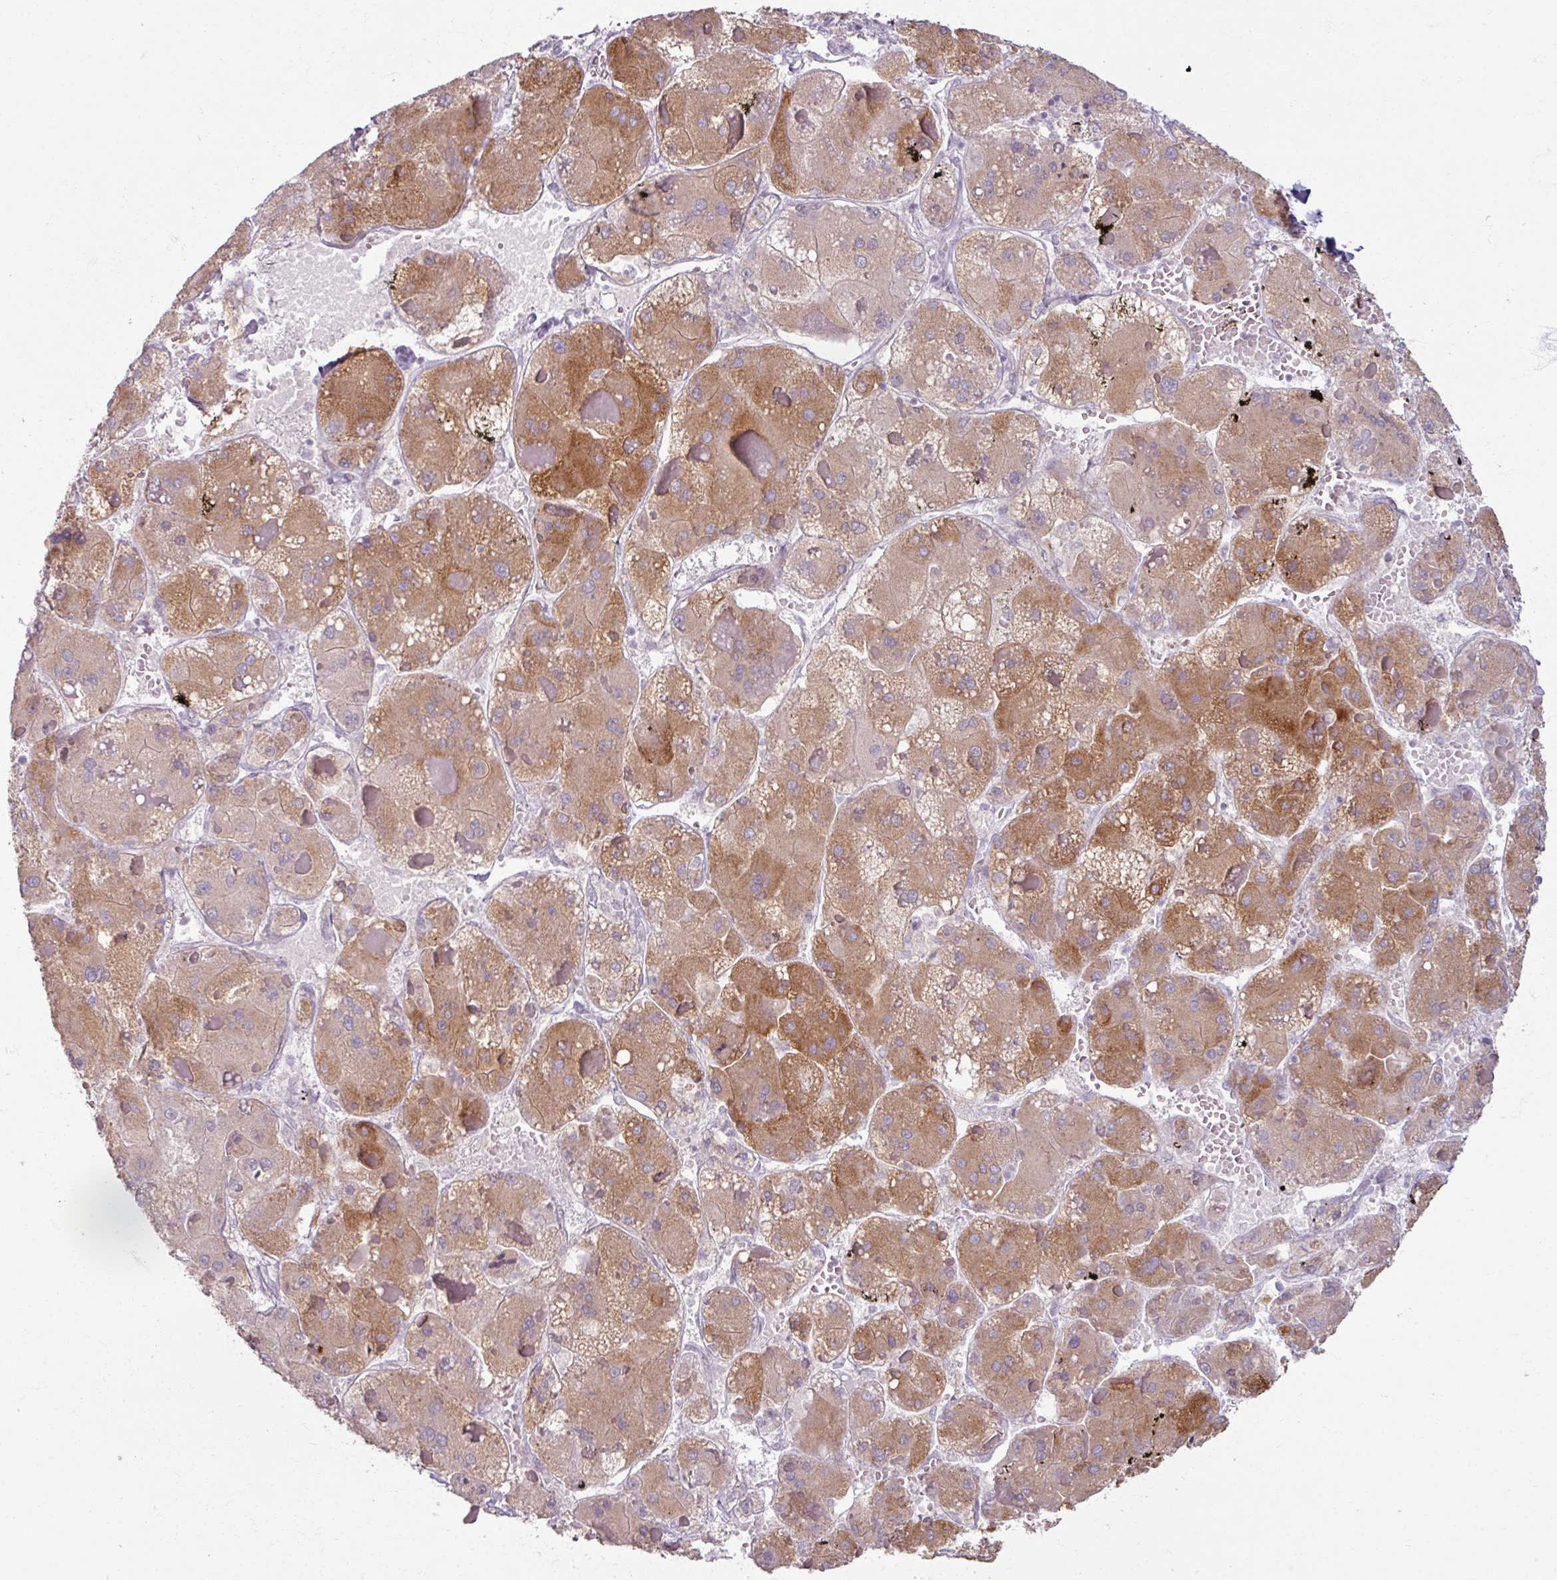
{"staining": {"intensity": "strong", "quantity": "25%-75%", "location": "cytoplasmic/membranous"}, "tissue": "liver cancer", "cell_type": "Tumor cells", "image_type": "cancer", "snomed": [{"axis": "morphology", "description": "Carcinoma, Hepatocellular, NOS"}, {"axis": "topography", "description": "Liver"}], "caption": "Immunohistochemical staining of liver cancer shows high levels of strong cytoplasmic/membranous positivity in approximately 25%-75% of tumor cells.", "gene": "SLC27A5", "patient": {"sex": "female", "age": 73}}